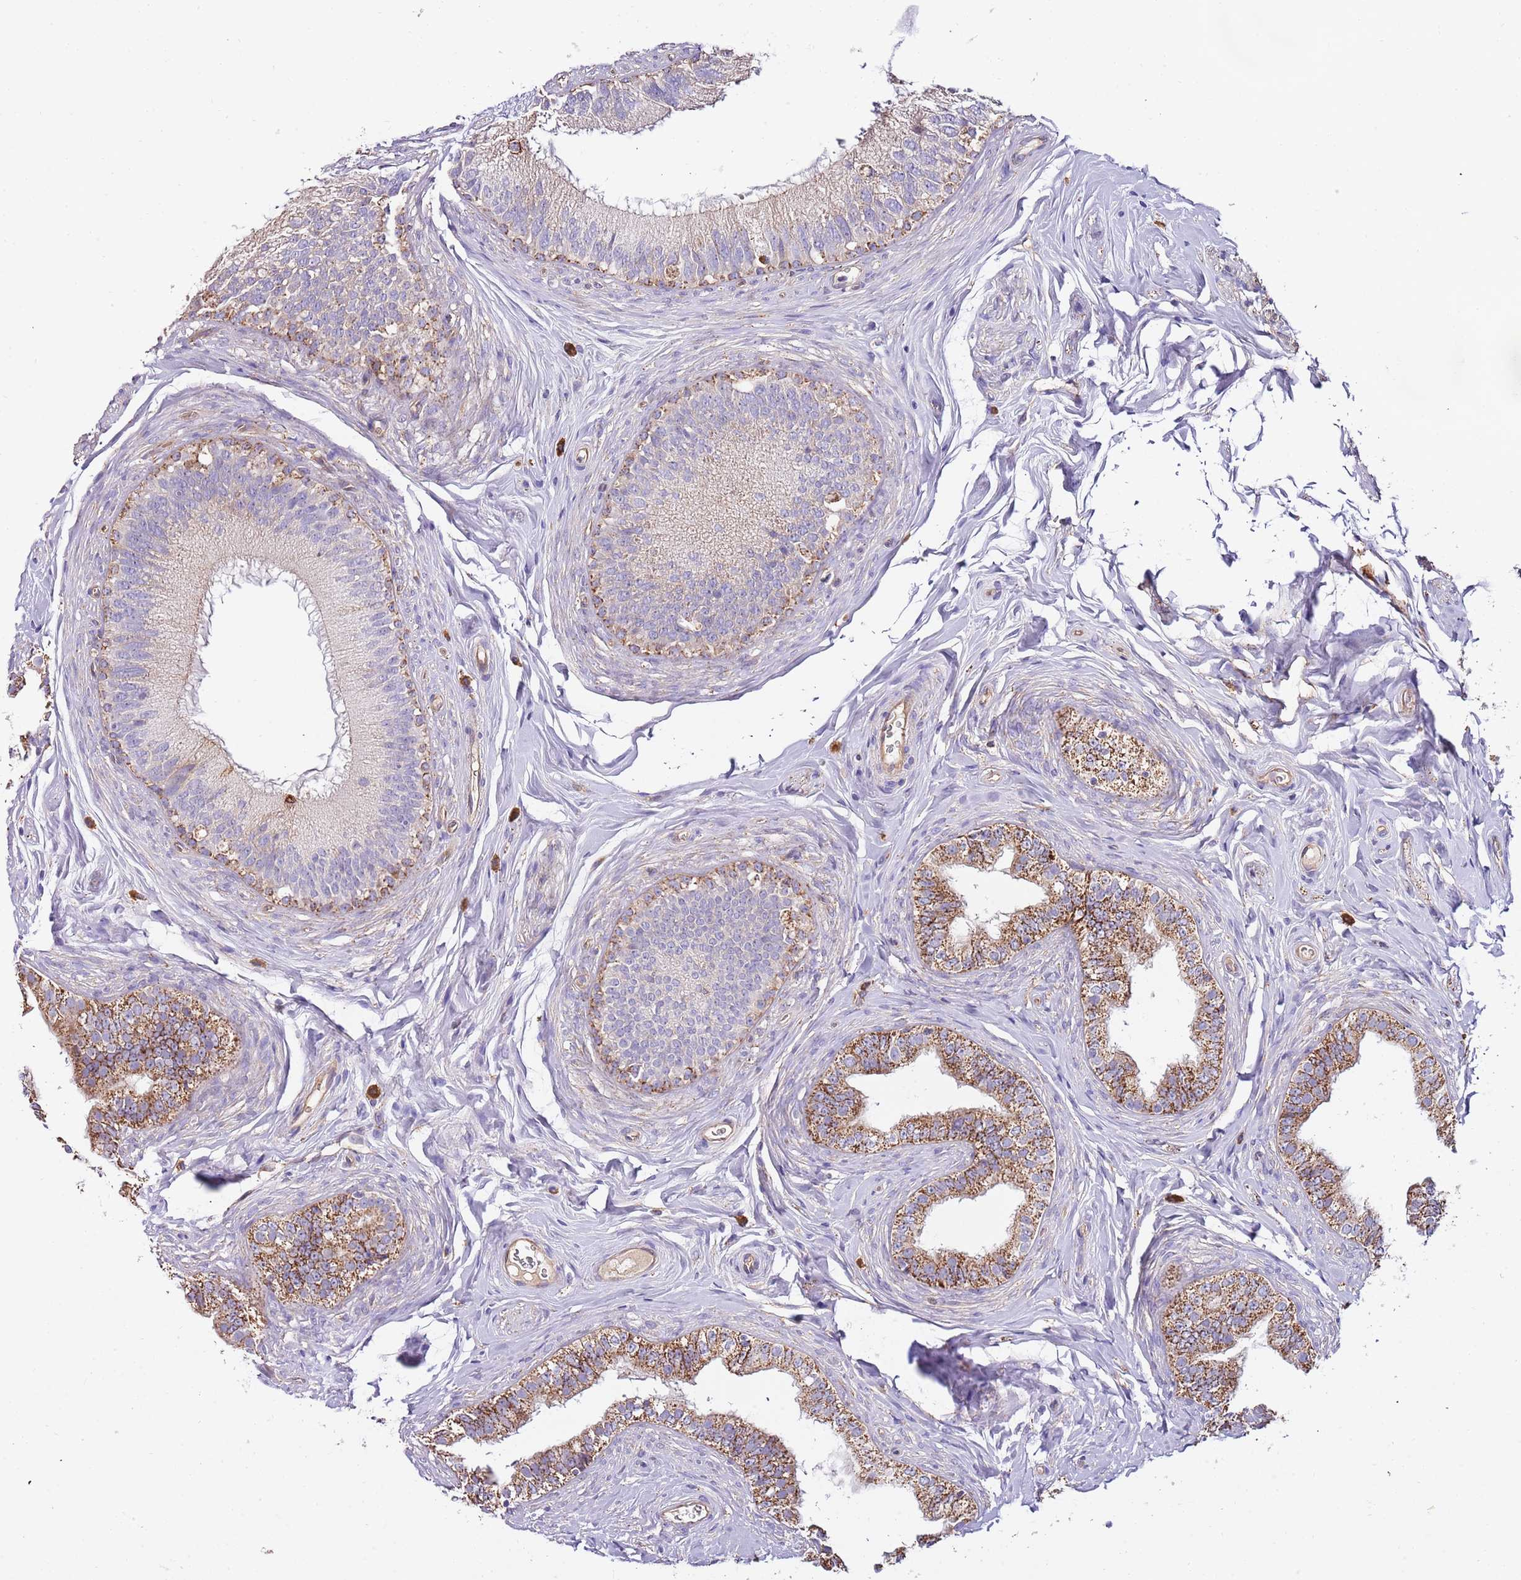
{"staining": {"intensity": "moderate", "quantity": "25%-75%", "location": "cytoplasmic/membranous"}, "tissue": "epididymis", "cell_type": "Glandular cells", "image_type": "normal", "snomed": [{"axis": "morphology", "description": "Normal tissue, NOS"}, {"axis": "topography", "description": "Epididymis"}], "caption": "Protein staining of unremarkable epididymis displays moderate cytoplasmic/membranous staining in approximately 25%-75% of glandular cells.", "gene": "DOCK6", "patient": {"sex": "male", "age": 38}}